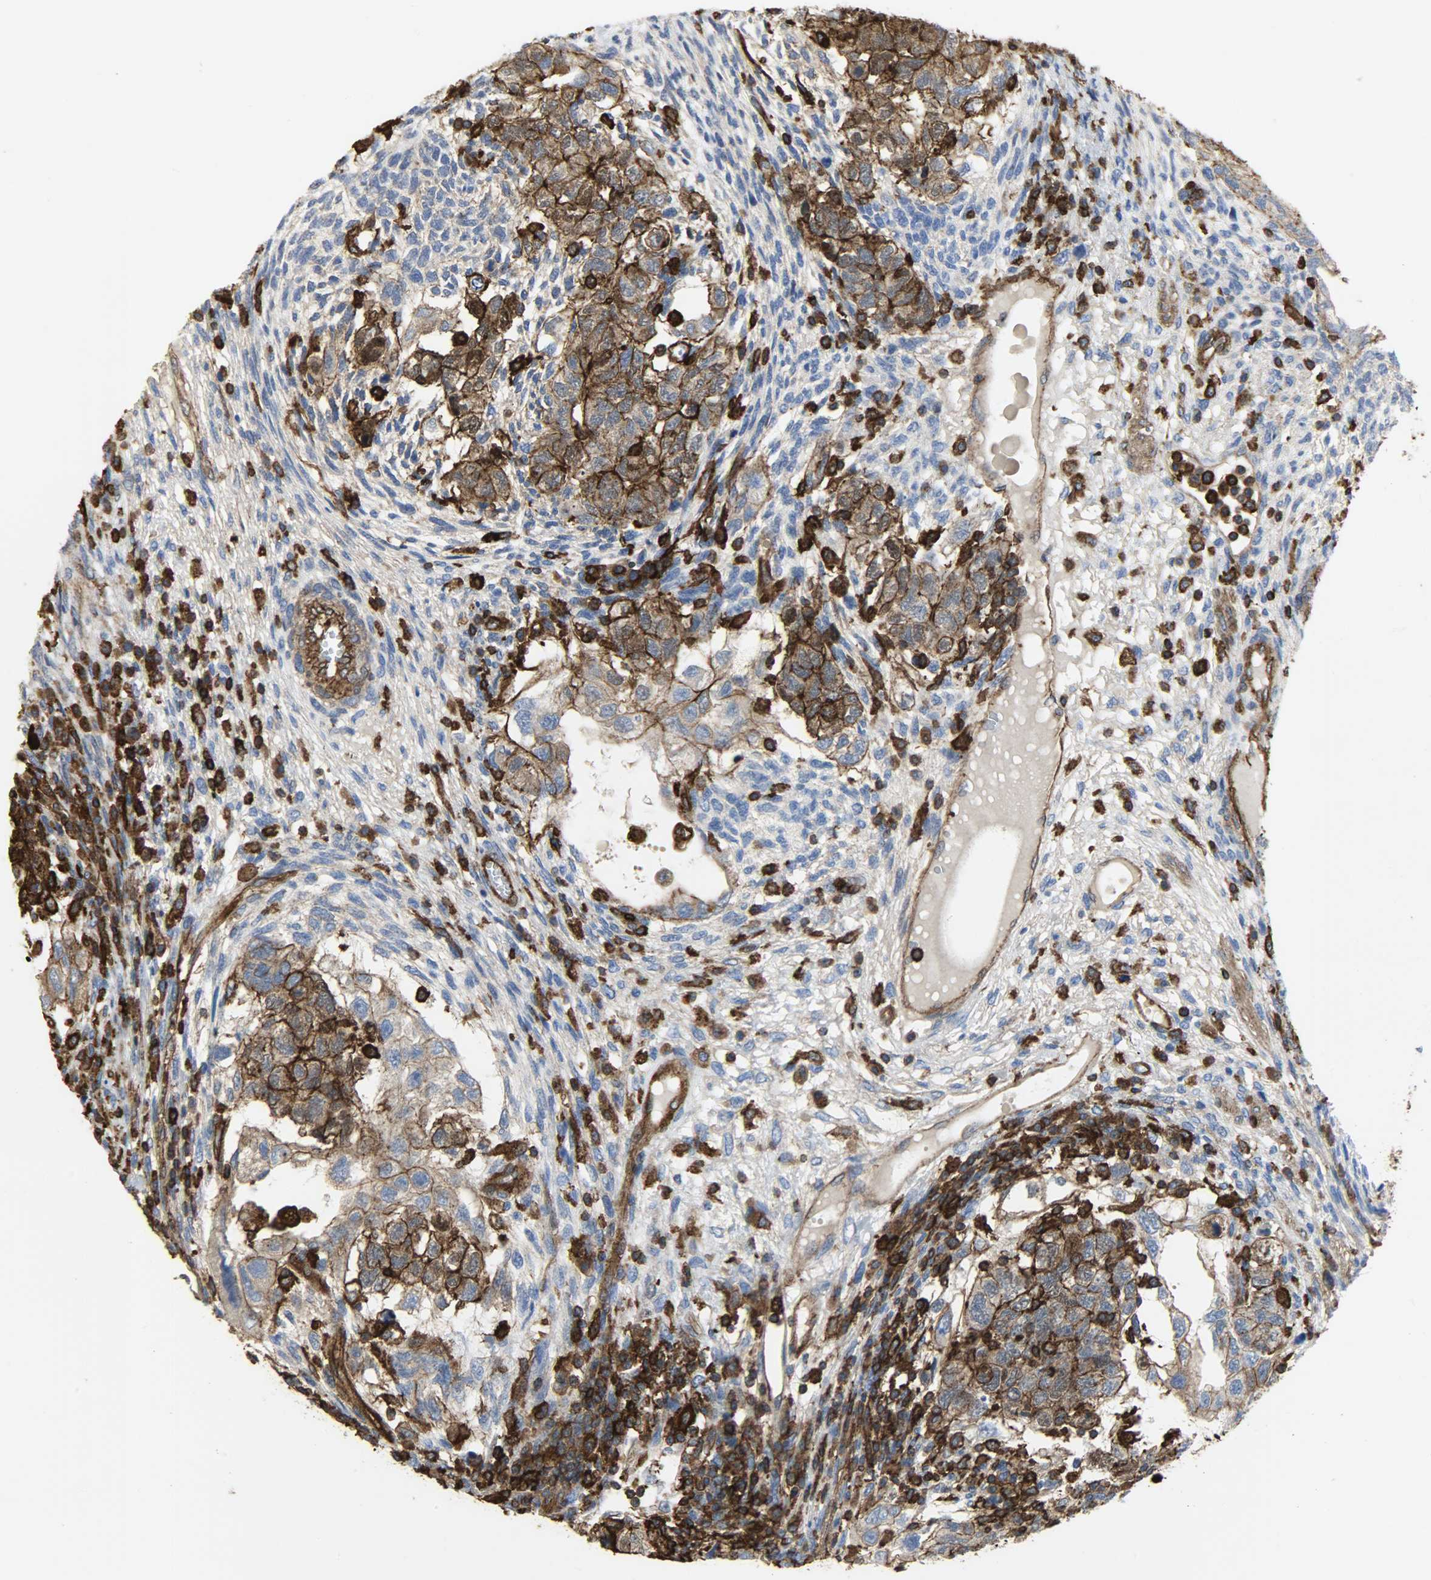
{"staining": {"intensity": "strong", "quantity": ">75%", "location": "cytoplasmic/membranous"}, "tissue": "testis cancer", "cell_type": "Tumor cells", "image_type": "cancer", "snomed": [{"axis": "morphology", "description": "Normal tissue, NOS"}, {"axis": "morphology", "description": "Carcinoma, Embryonal, NOS"}, {"axis": "topography", "description": "Testis"}], "caption": "Immunohistochemistry staining of testis cancer (embryonal carcinoma), which reveals high levels of strong cytoplasmic/membranous staining in approximately >75% of tumor cells indicating strong cytoplasmic/membranous protein staining. The staining was performed using DAB (brown) for protein detection and nuclei were counterstained in hematoxylin (blue).", "gene": "VASP", "patient": {"sex": "male", "age": 36}}